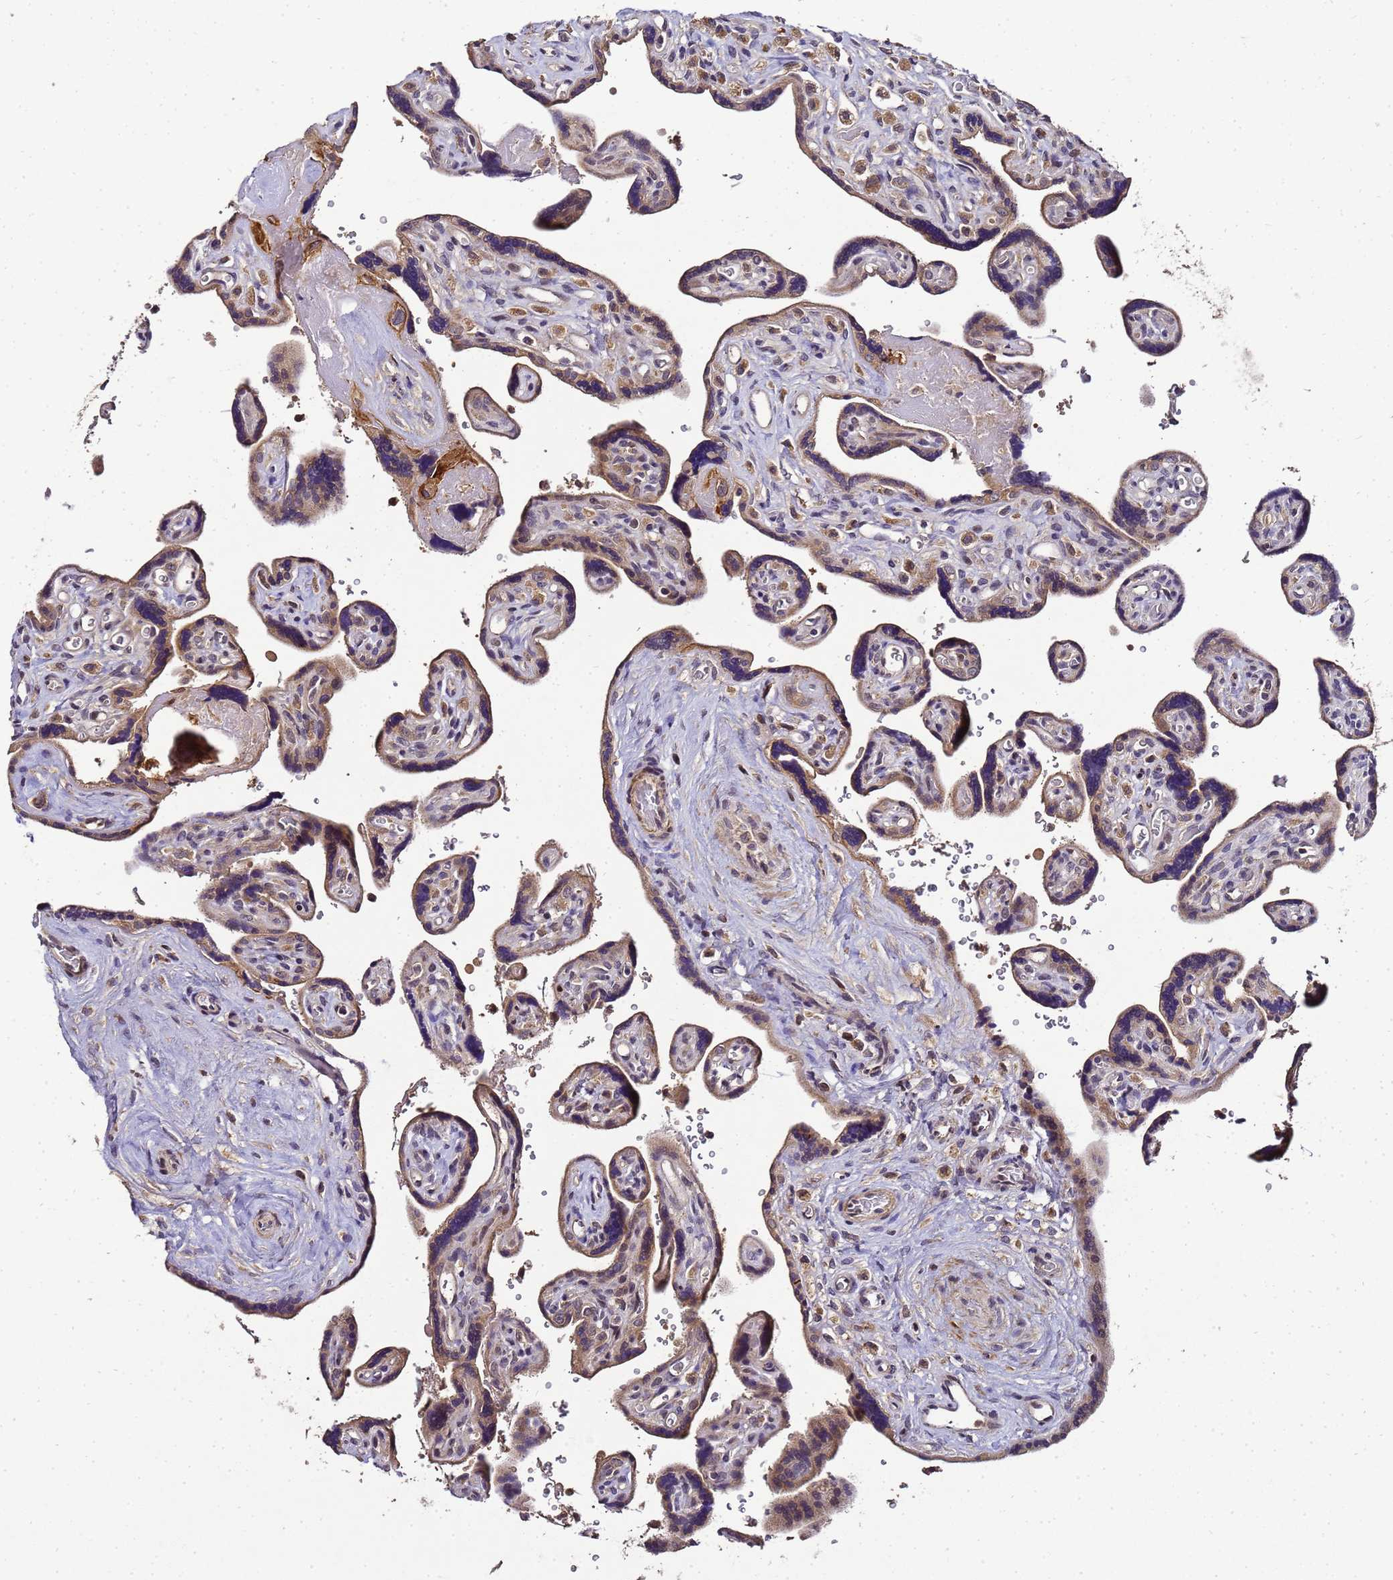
{"staining": {"intensity": "moderate", "quantity": ">75%", "location": "cytoplasmic/membranous"}, "tissue": "placenta", "cell_type": "Decidual cells", "image_type": "normal", "snomed": [{"axis": "morphology", "description": "Normal tissue, NOS"}, {"axis": "topography", "description": "Placenta"}], "caption": "Placenta stained with a protein marker demonstrates moderate staining in decidual cells.", "gene": "LGI4", "patient": {"sex": "female", "age": 39}}